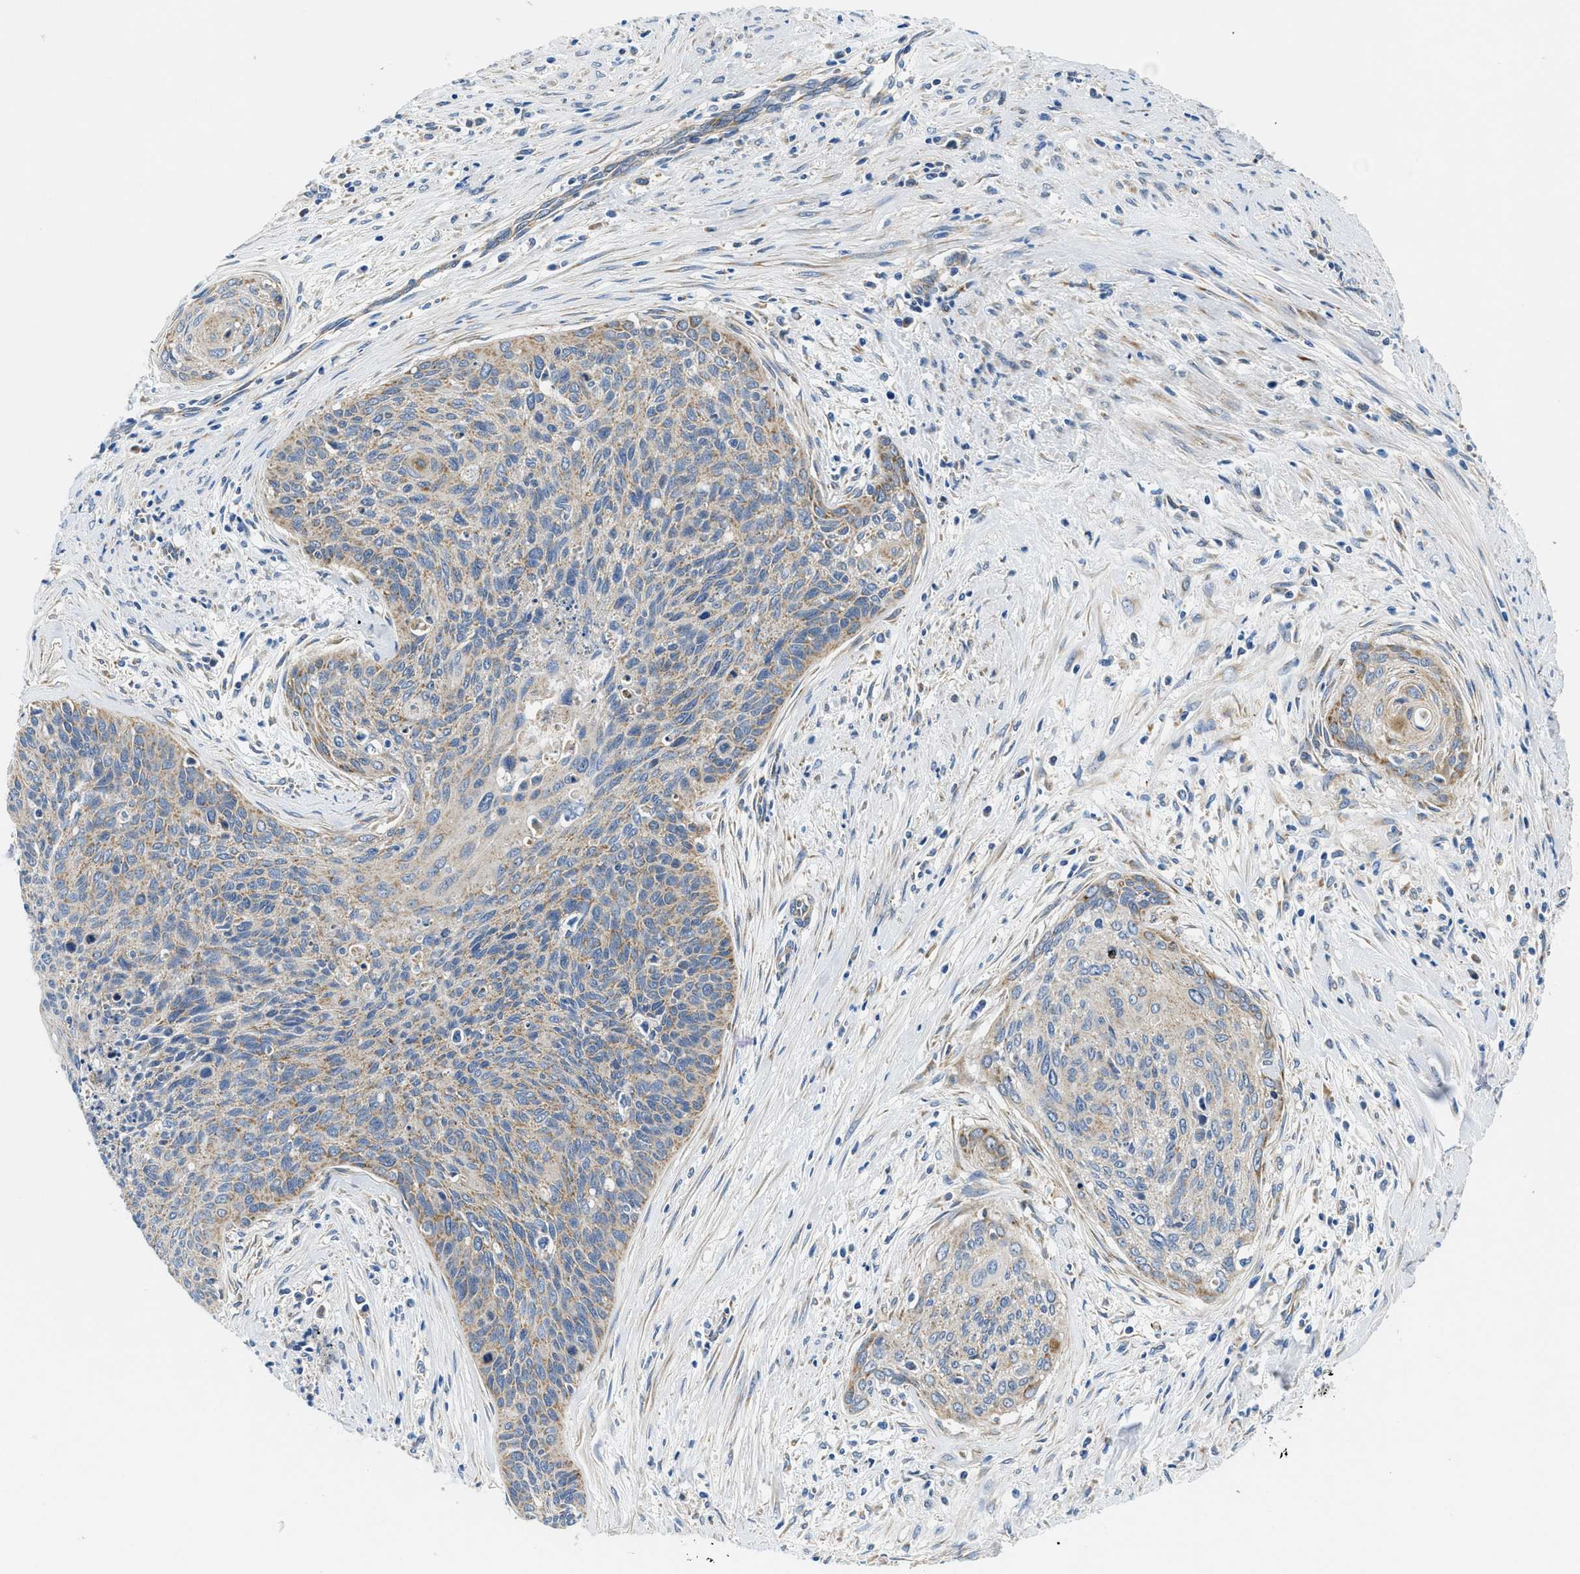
{"staining": {"intensity": "moderate", "quantity": "<25%", "location": "cytoplasmic/membranous"}, "tissue": "cervical cancer", "cell_type": "Tumor cells", "image_type": "cancer", "snomed": [{"axis": "morphology", "description": "Squamous cell carcinoma, NOS"}, {"axis": "topography", "description": "Cervix"}], "caption": "DAB (3,3'-diaminobenzidine) immunohistochemical staining of squamous cell carcinoma (cervical) demonstrates moderate cytoplasmic/membranous protein positivity in approximately <25% of tumor cells.", "gene": "SAMD4B", "patient": {"sex": "female", "age": 55}}